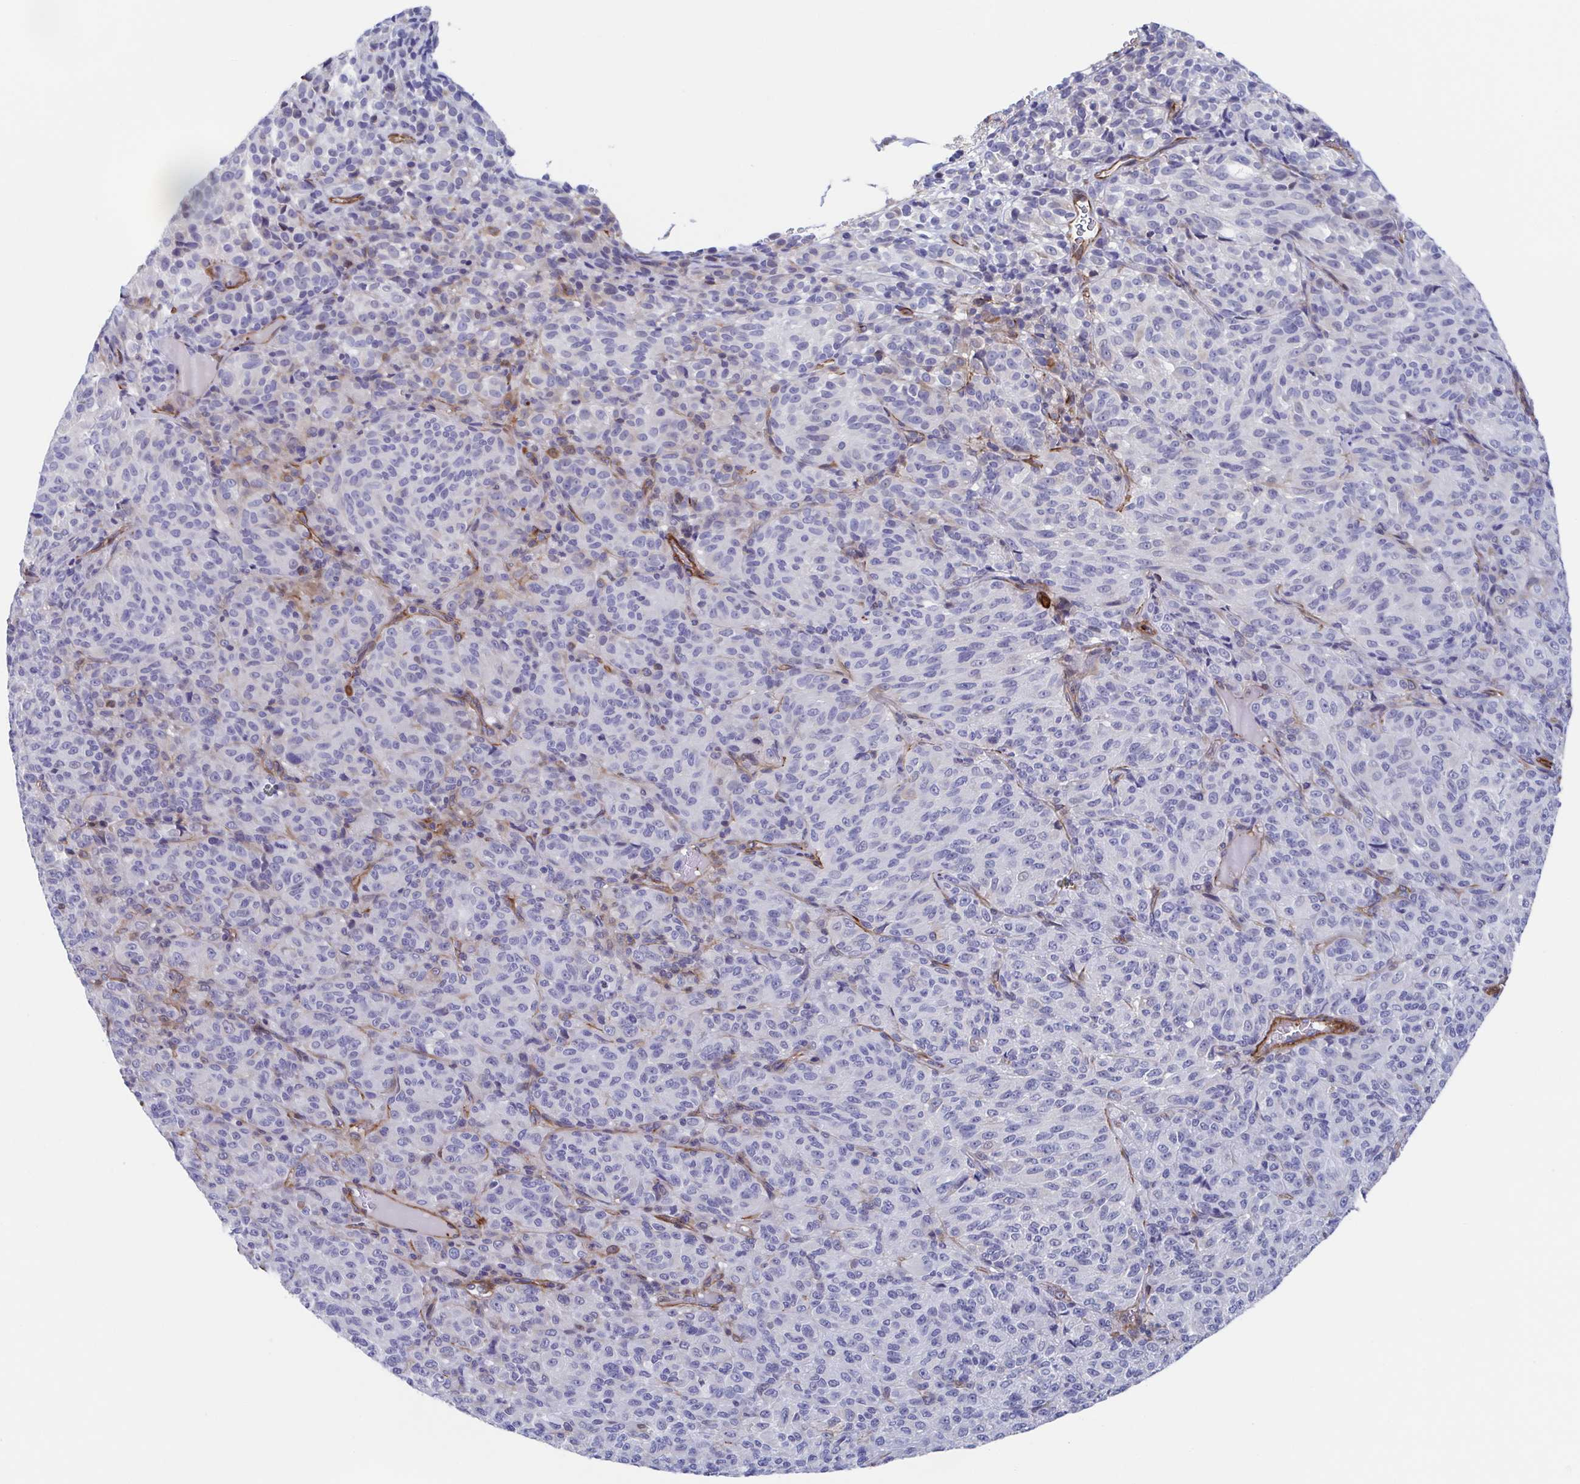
{"staining": {"intensity": "negative", "quantity": "none", "location": "none"}, "tissue": "melanoma", "cell_type": "Tumor cells", "image_type": "cancer", "snomed": [{"axis": "morphology", "description": "Malignant melanoma, Metastatic site"}, {"axis": "topography", "description": "Brain"}], "caption": "Tumor cells are negative for protein expression in human melanoma.", "gene": "KLC3", "patient": {"sex": "female", "age": 56}}